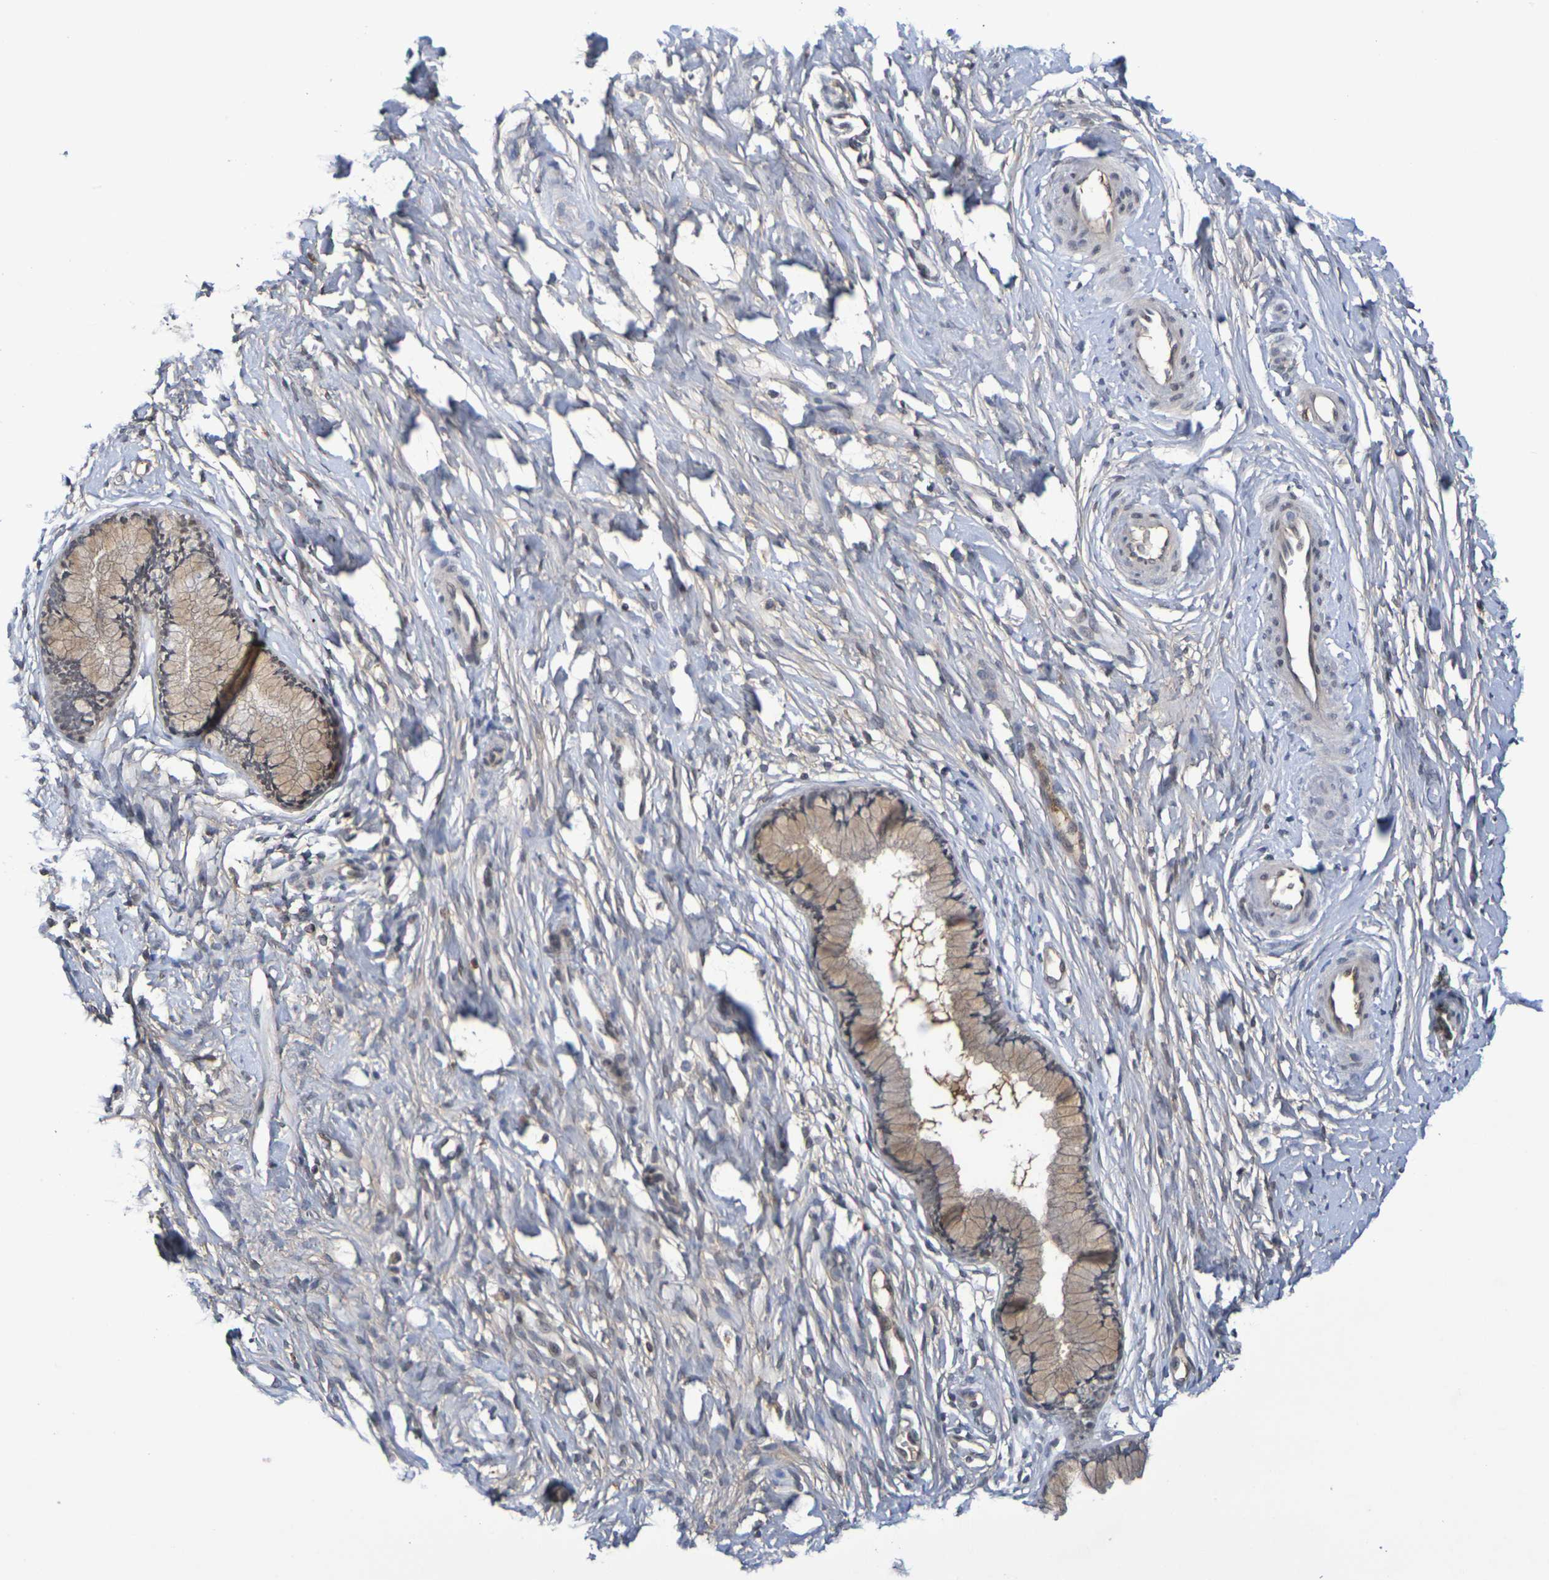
{"staining": {"intensity": "weak", "quantity": "25%-75%", "location": "cytoplasmic/membranous,nuclear"}, "tissue": "cervix", "cell_type": "Glandular cells", "image_type": "normal", "snomed": [{"axis": "morphology", "description": "Normal tissue, NOS"}, {"axis": "topography", "description": "Cervix"}], "caption": "Cervix stained with a brown dye demonstrates weak cytoplasmic/membranous,nuclear positive staining in about 25%-75% of glandular cells.", "gene": "TERF2", "patient": {"sex": "female", "age": 65}}